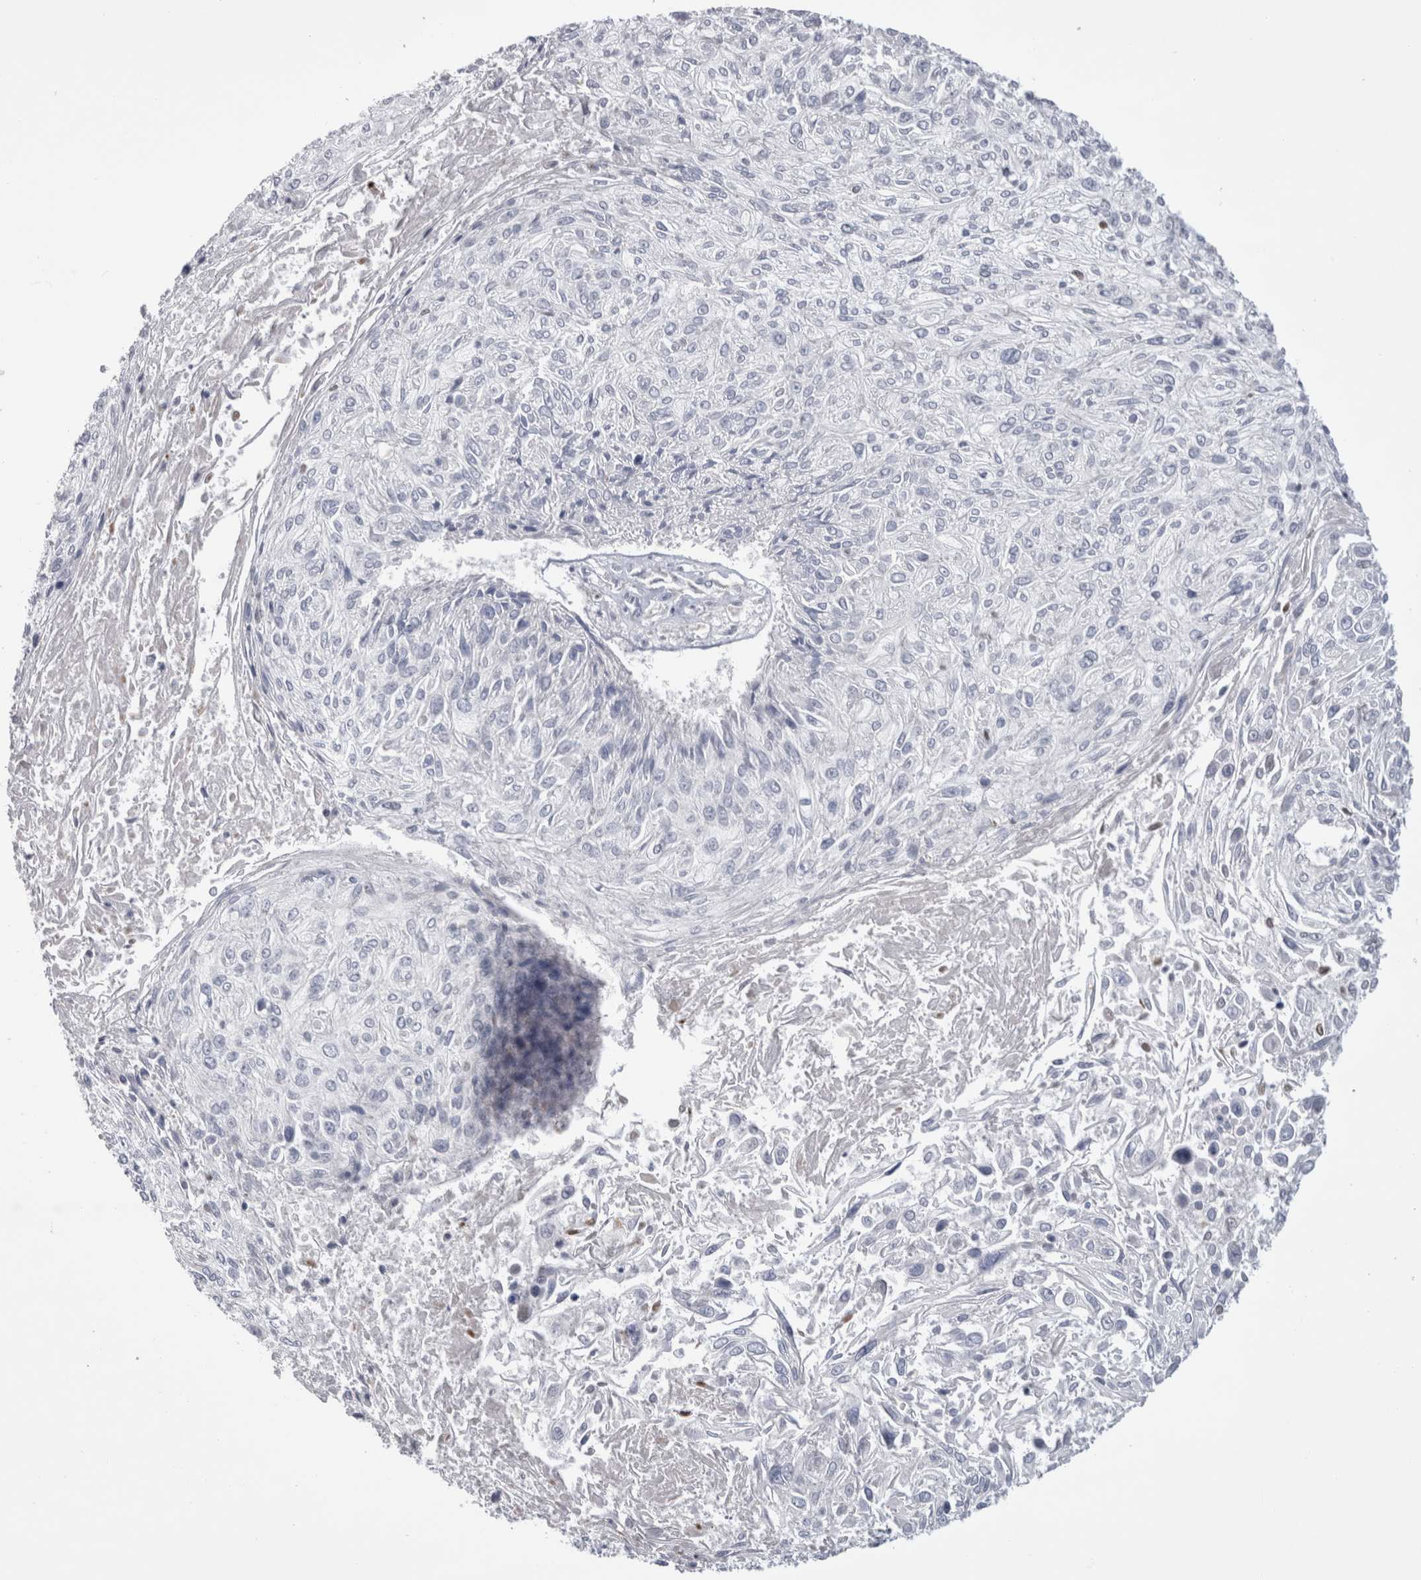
{"staining": {"intensity": "negative", "quantity": "none", "location": "none"}, "tissue": "cervical cancer", "cell_type": "Tumor cells", "image_type": "cancer", "snomed": [{"axis": "morphology", "description": "Squamous cell carcinoma, NOS"}, {"axis": "topography", "description": "Cervix"}], "caption": "The micrograph exhibits no significant staining in tumor cells of cervical cancer (squamous cell carcinoma). (DAB (3,3'-diaminobenzidine) IHC visualized using brightfield microscopy, high magnification).", "gene": "IL33", "patient": {"sex": "female", "age": 51}}